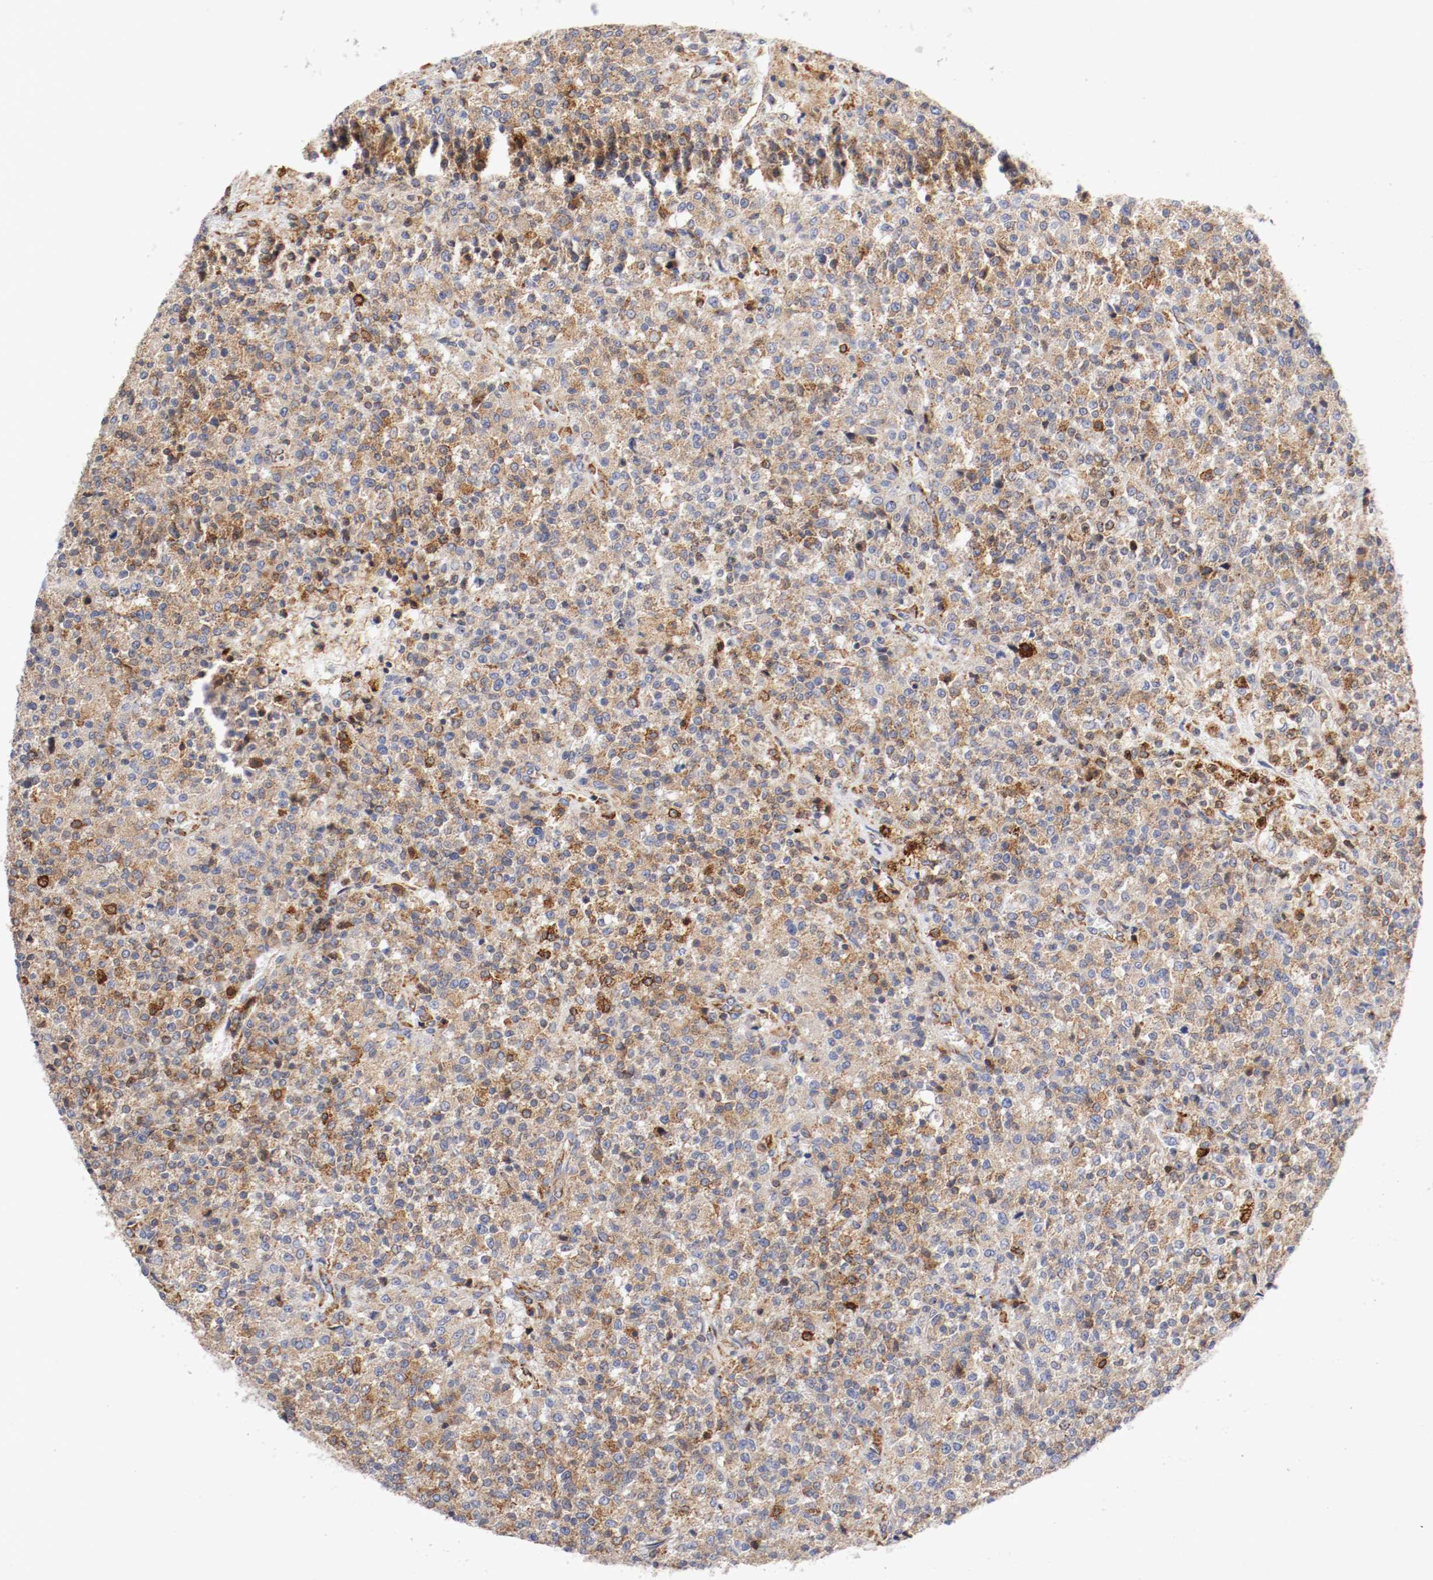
{"staining": {"intensity": "moderate", "quantity": ">75%", "location": "cytoplasmic/membranous"}, "tissue": "testis cancer", "cell_type": "Tumor cells", "image_type": "cancer", "snomed": [{"axis": "morphology", "description": "Seminoma, NOS"}, {"axis": "topography", "description": "Testis"}], "caption": "Seminoma (testis) stained with a protein marker displays moderate staining in tumor cells.", "gene": "TRAF2", "patient": {"sex": "male", "age": 59}}